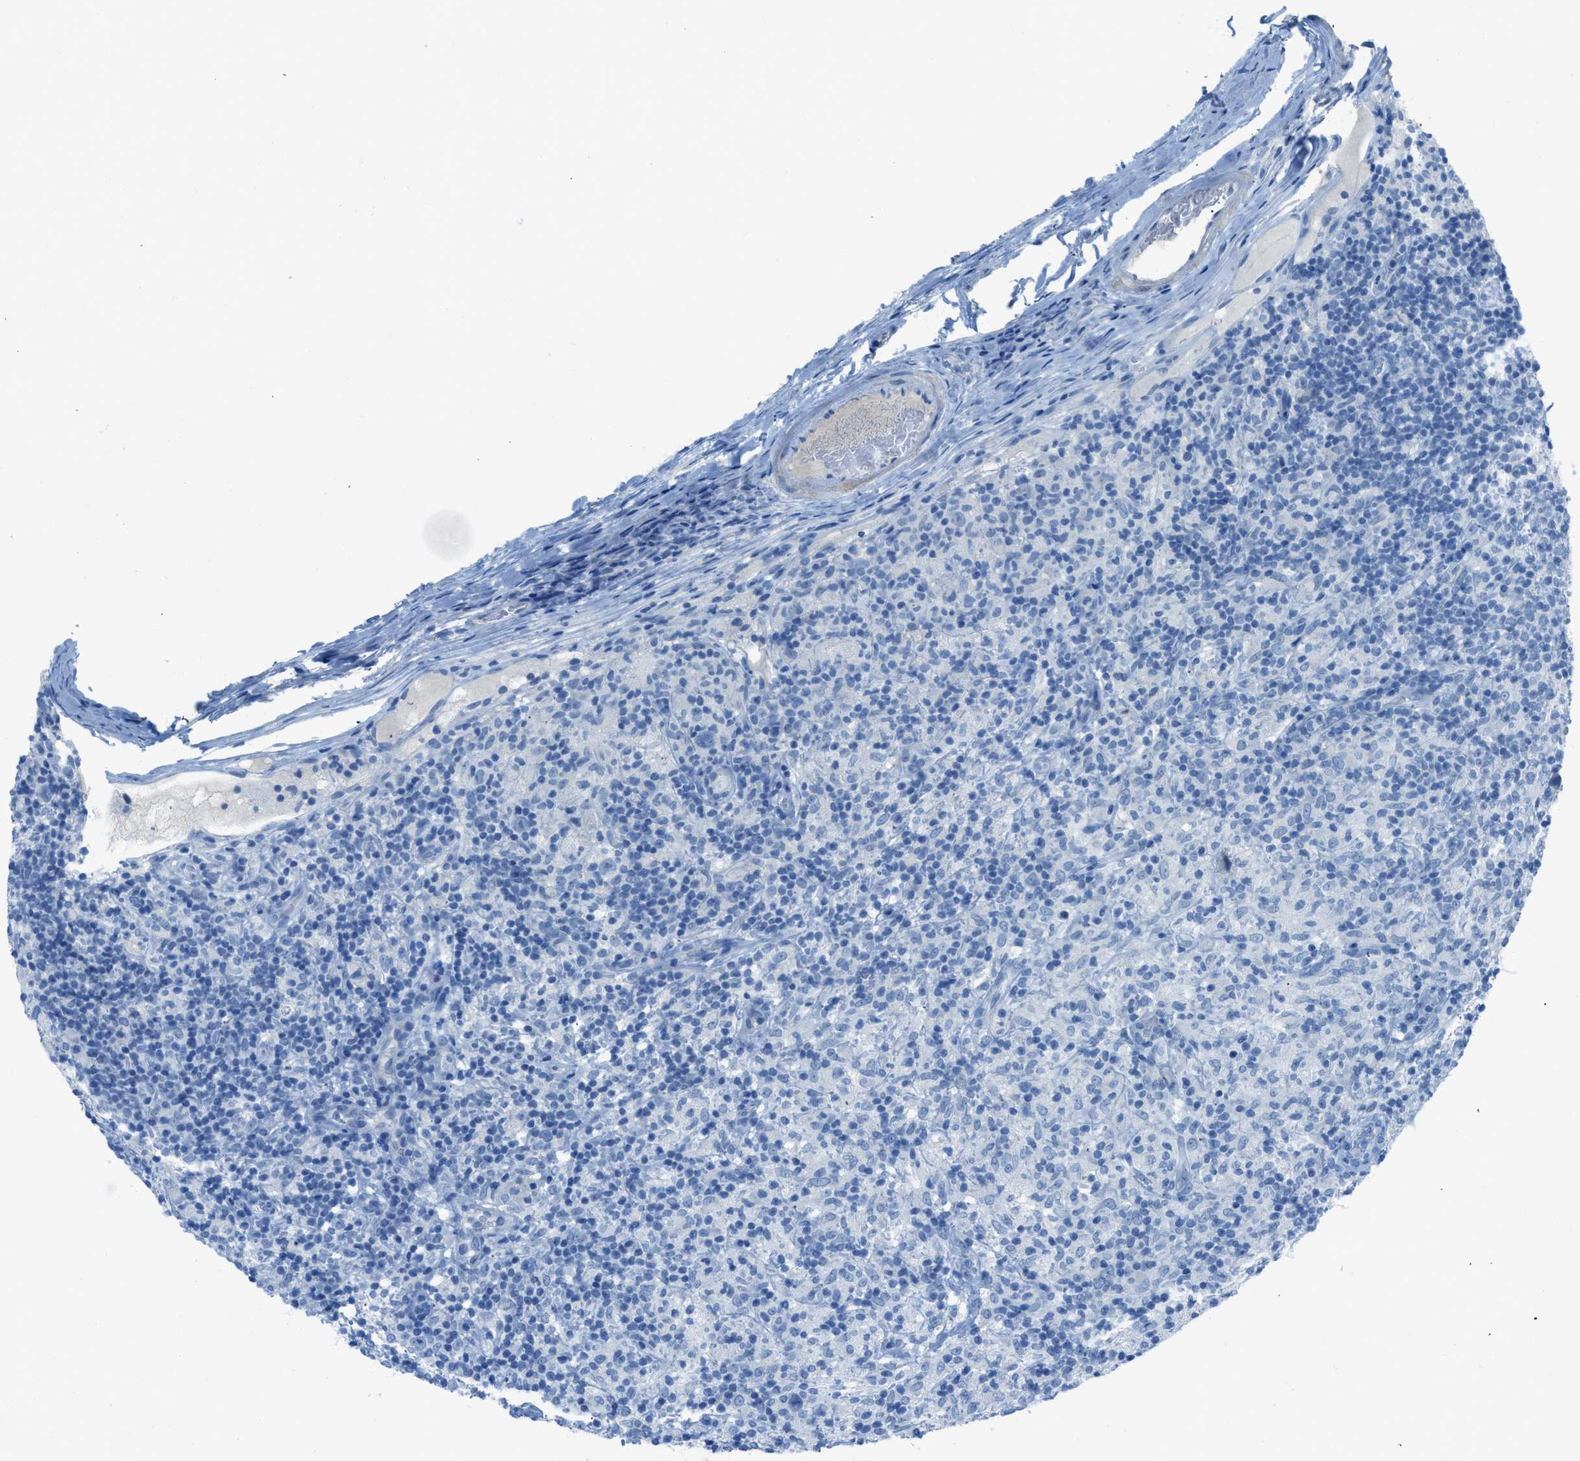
{"staining": {"intensity": "negative", "quantity": "none", "location": "none"}, "tissue": "lymphoma", "cell_type": "Tumor cells", "image_type": "cancer", "snomed": [{"axis": "morphology", "description": "Hodgkin's disease, NOS"}, {"axis": "topography", "description": "Lymph node"}], "caption": "This is an immunohistochemistry (IHC) micrograph of Hodgkin's disease. There is no expression in tumor cells.", "gene": "ACAN", "patient": {"sex": "male", "age": 70}}